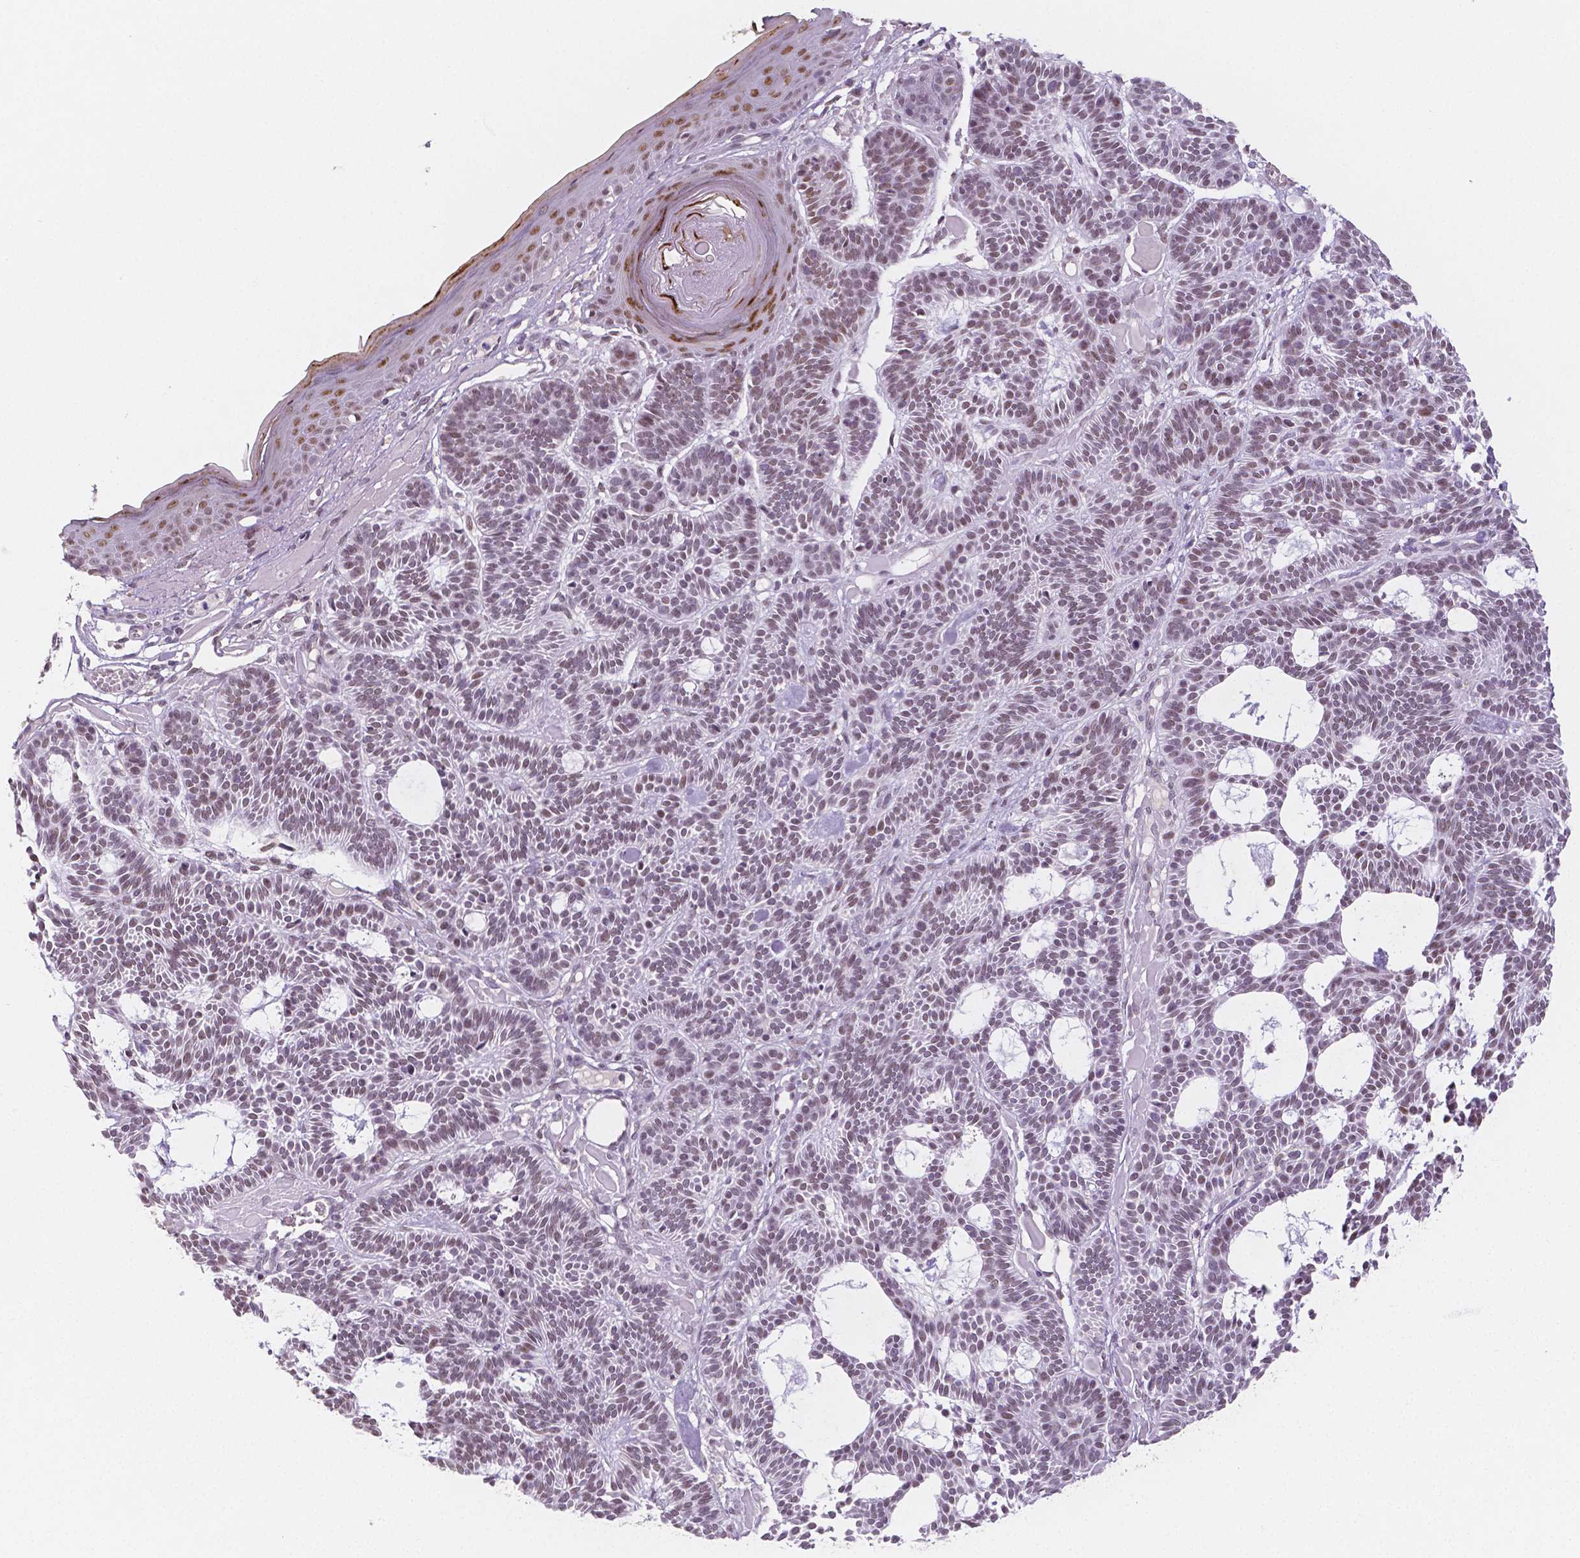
{"staining": {"intensity": "weak", "quantity": "<25%", "location": "nuclear"}, "tissue": "skin cancer", "cell_type": "Tumor cells", "image_type": "cancer", "snomed": [{"axis": "morphology", "description": "Basal cell carcinoma"}, {"axis": "topography", "description": "Skin"}], "caption": "Image shows no significant protein expression in tumor cells of skin basal cell carcinoma.", "gene": "KDM5B", "patient": {"sex": "male", "age": 85}}